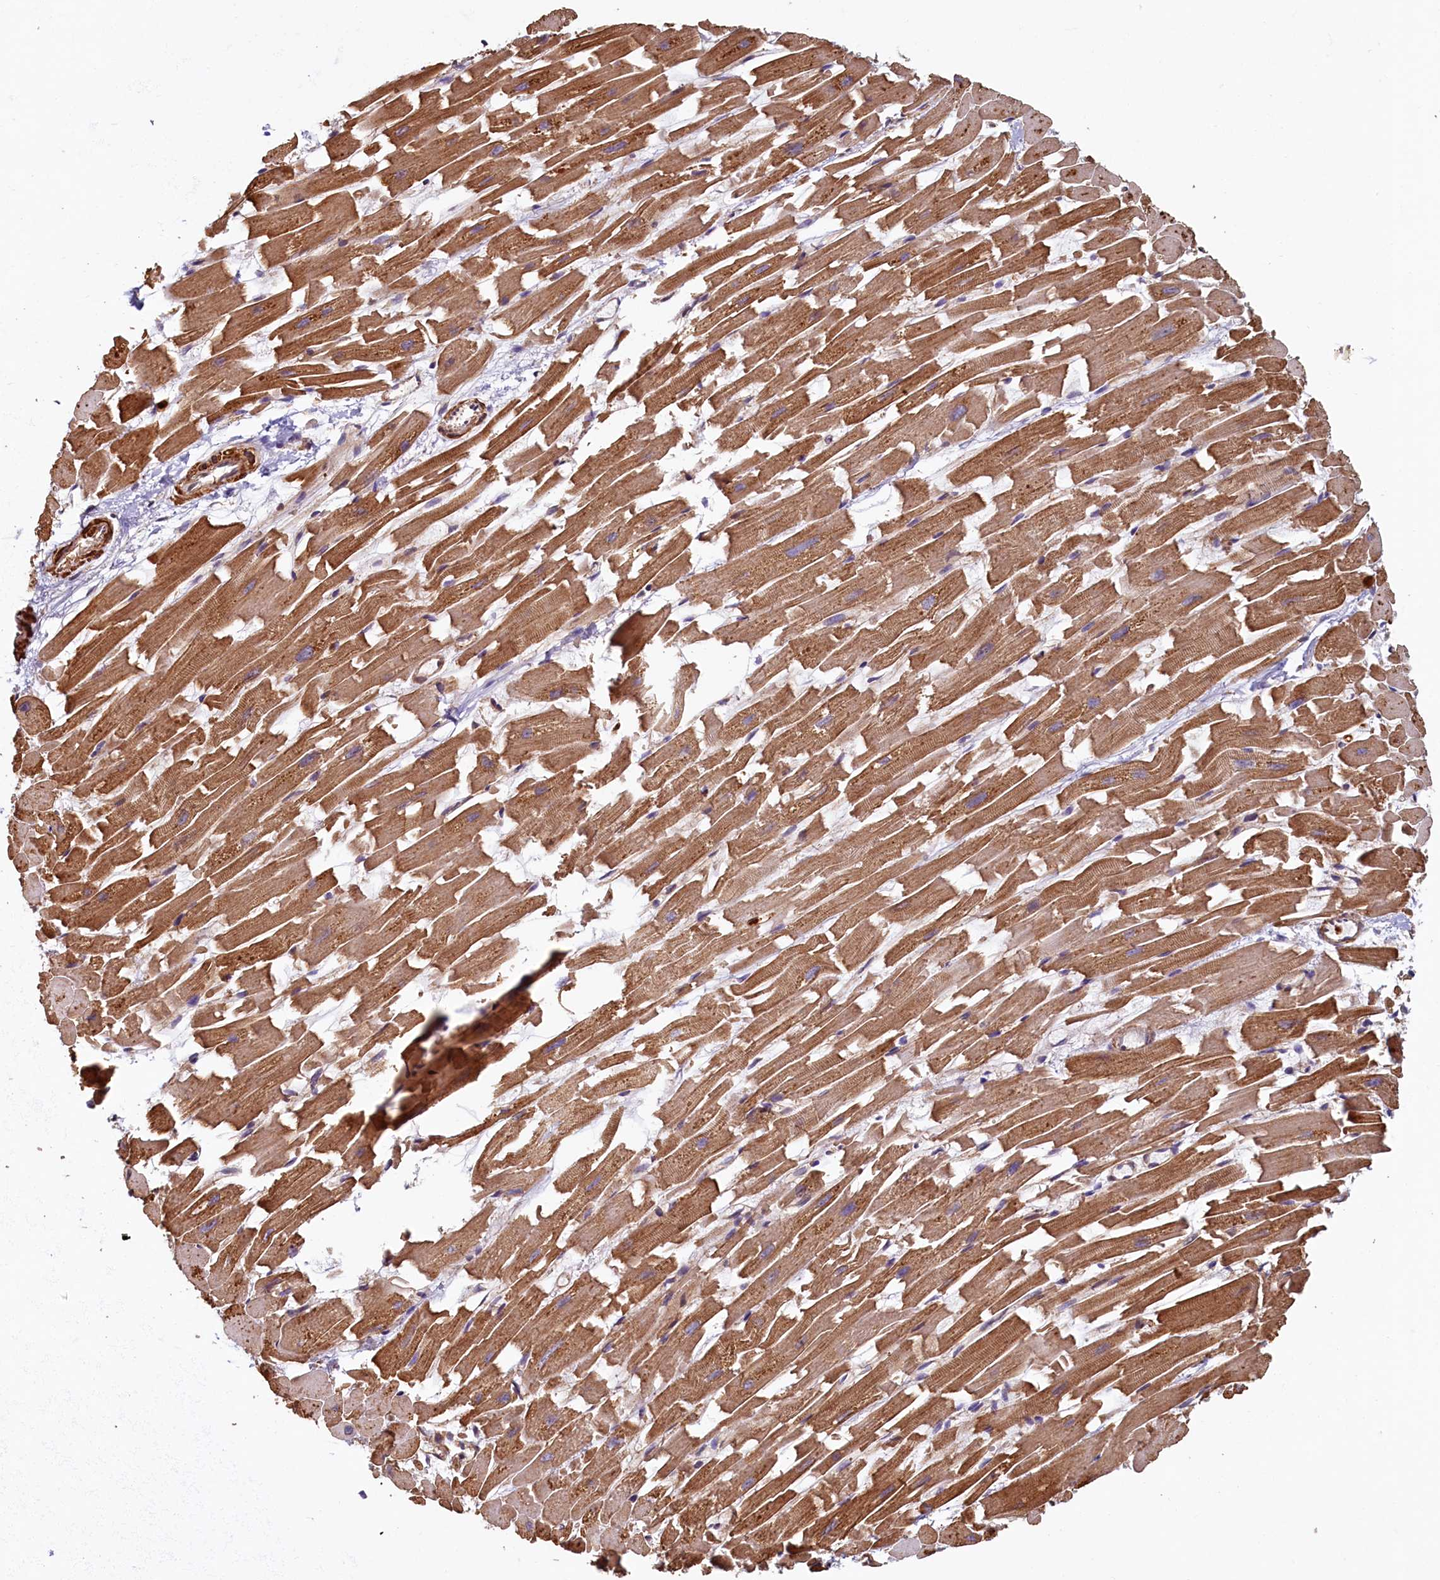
{"staining": {"intensity": "moderate", "quantity": ">75%", "location": "cytoplasmic/membranous"}, "tissue": "heart muscle", "cell_type": "Cardiomyocytes", "image_type": "normal", "snomed": [{"axis": "morphology", "description": "Normal tissue, NOS"}, {"axis": "topography", "description": "Heart"}], "caption": "Protein analysis of unremarkable heart muscle demonstrates moderate cytoplasmic/membranous expression in approximately >75% of cardiomyocytes.", "gene": "CCDC102B", "patient": {"sex": "female", "age": 64}}